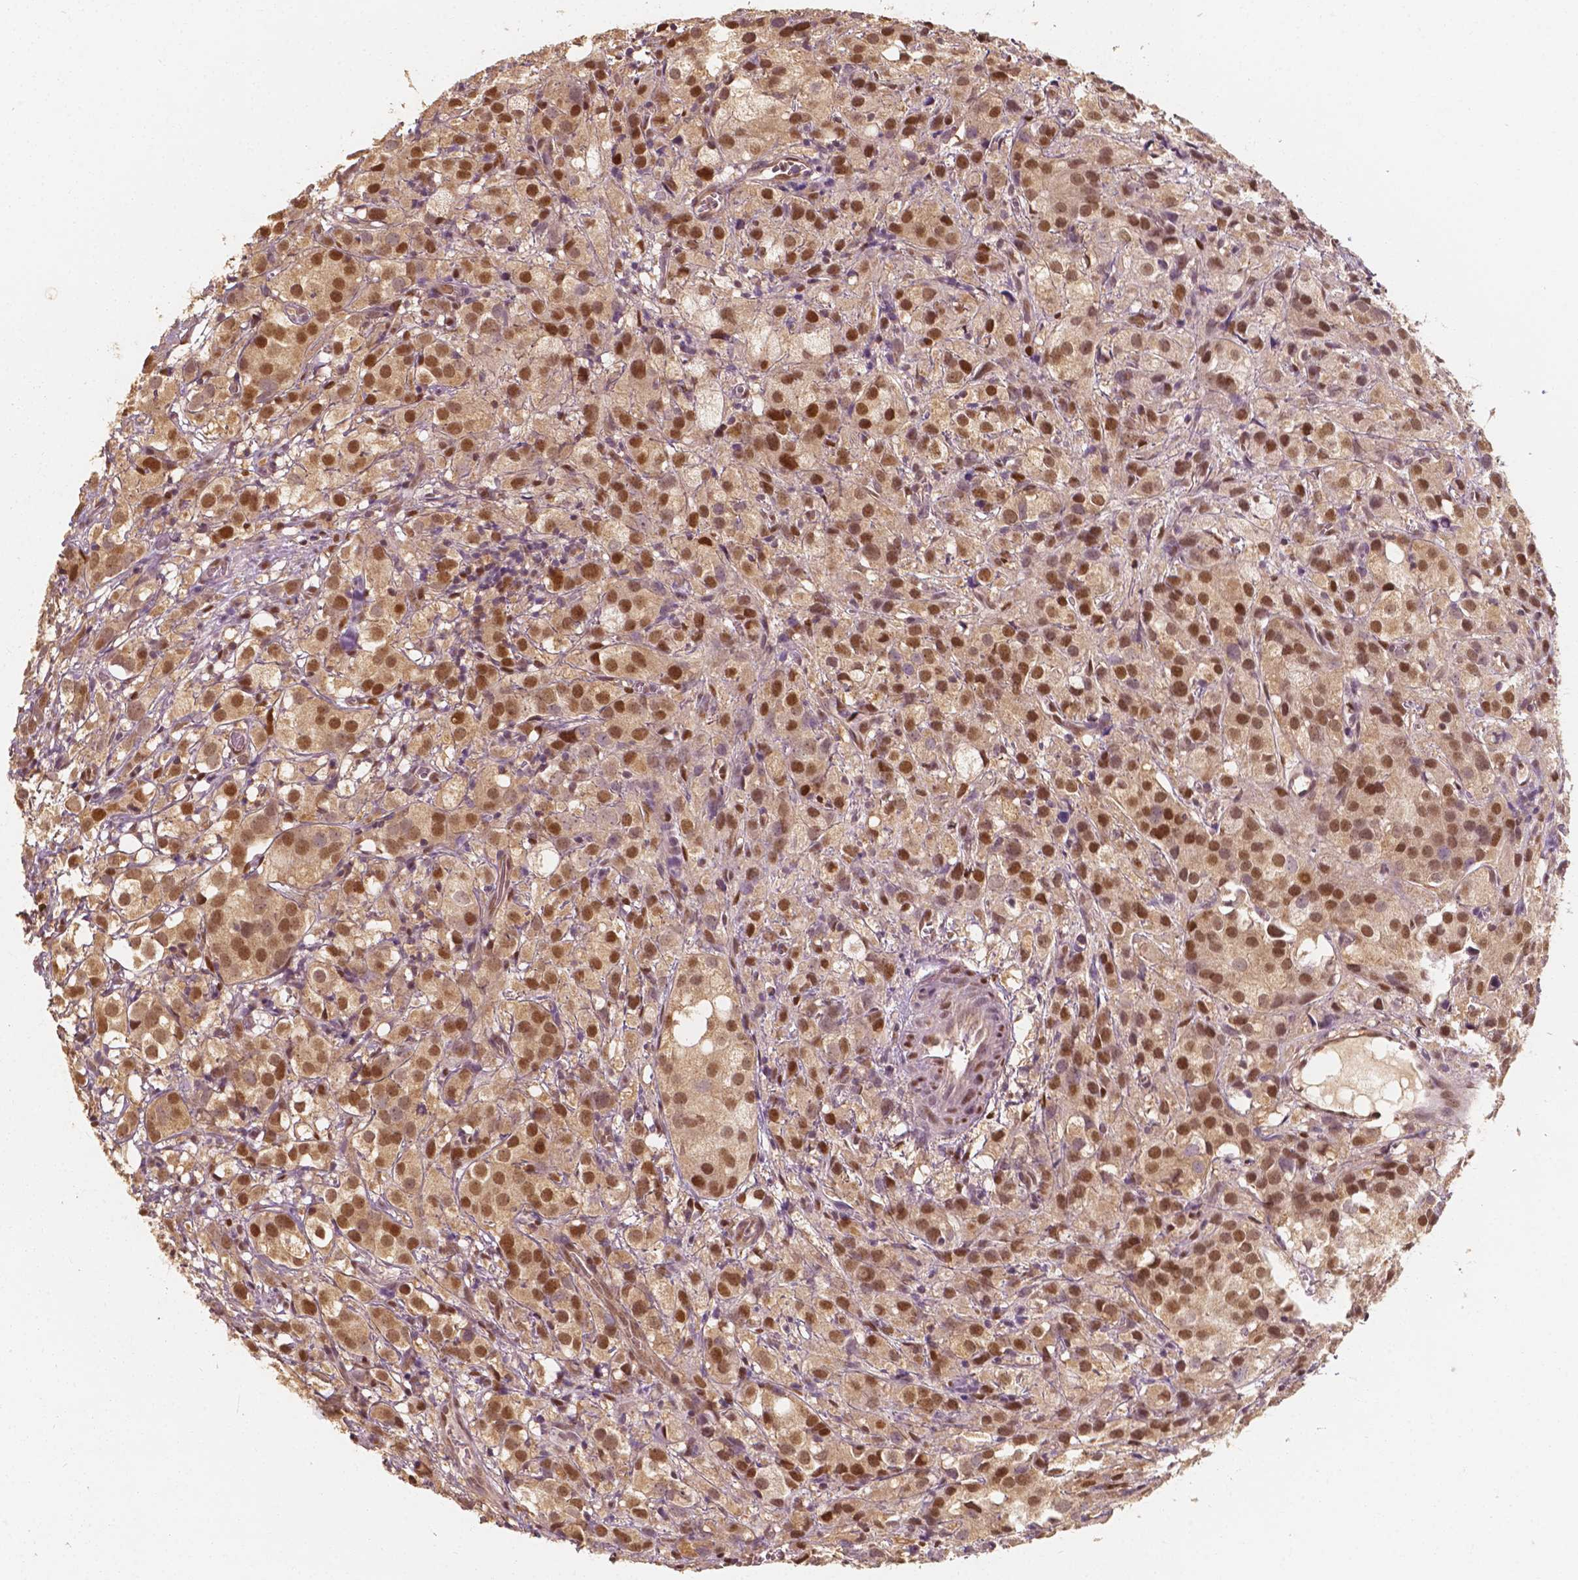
{"staining": {"intensity": "moderate", "quantity": ">75%", "location": "nuclear"}, "tissue": "prostate cancer", "cell_type": "Tumor cells", "image_type": "cancer", "snomed": [{"axis": "morphology", "description": "Adenocarcinoma, High grade"}, {"axis": "topography", "description": "Prostate"}], "caption": "Approximately >75% of tumor cells in human prostate adenocarcinoma (high-grade) display moderate nuclear protein expression as visualized by brown immunohistochemical staining.", "gene": "TBC1D17", "patient": {"sex": "male", "age": 86}}